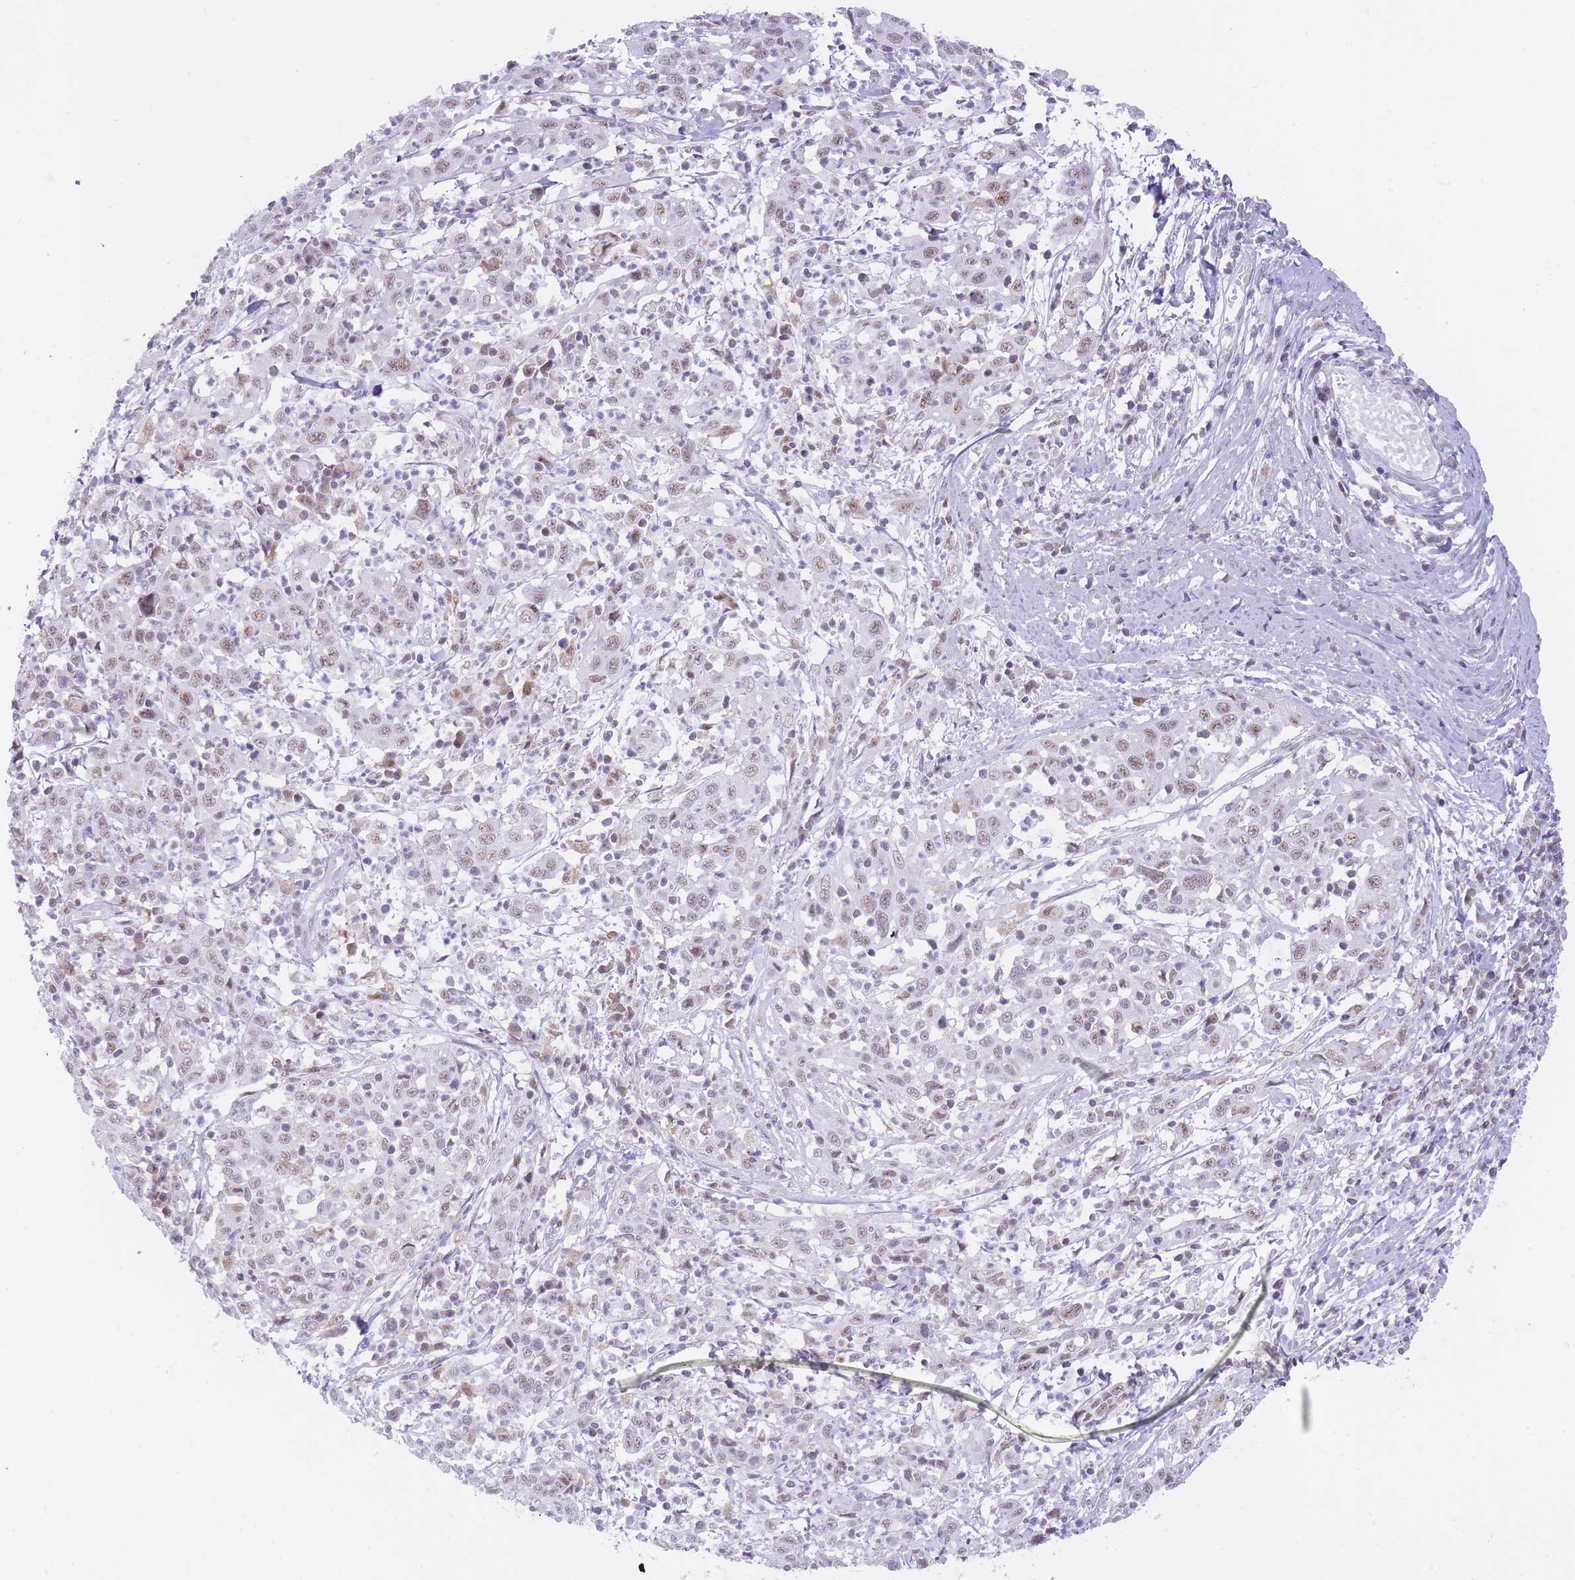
{"staining": {"intensity": "weak", "quantity": "25%-75%", "location": "nuclear"}, "tissue": "cervical cancer", "cell_type": "Tumor cells", "image_type": "cancer", "snomed": [{"axis": "morphology", "description": "Squamous cell carcinoma, NOS"}, {"axis": "topography", "description": "Cervix"}], "caption": "Cervical squamous cell carcinoma stained with IHC exhibits weak nuclear expression in approximately 25%-75% of tumor cells. (IHC, brightfield microscopy, high magnification).", "gene": "CYP2B6", "patient": {"sex": "female", "age": 46}}